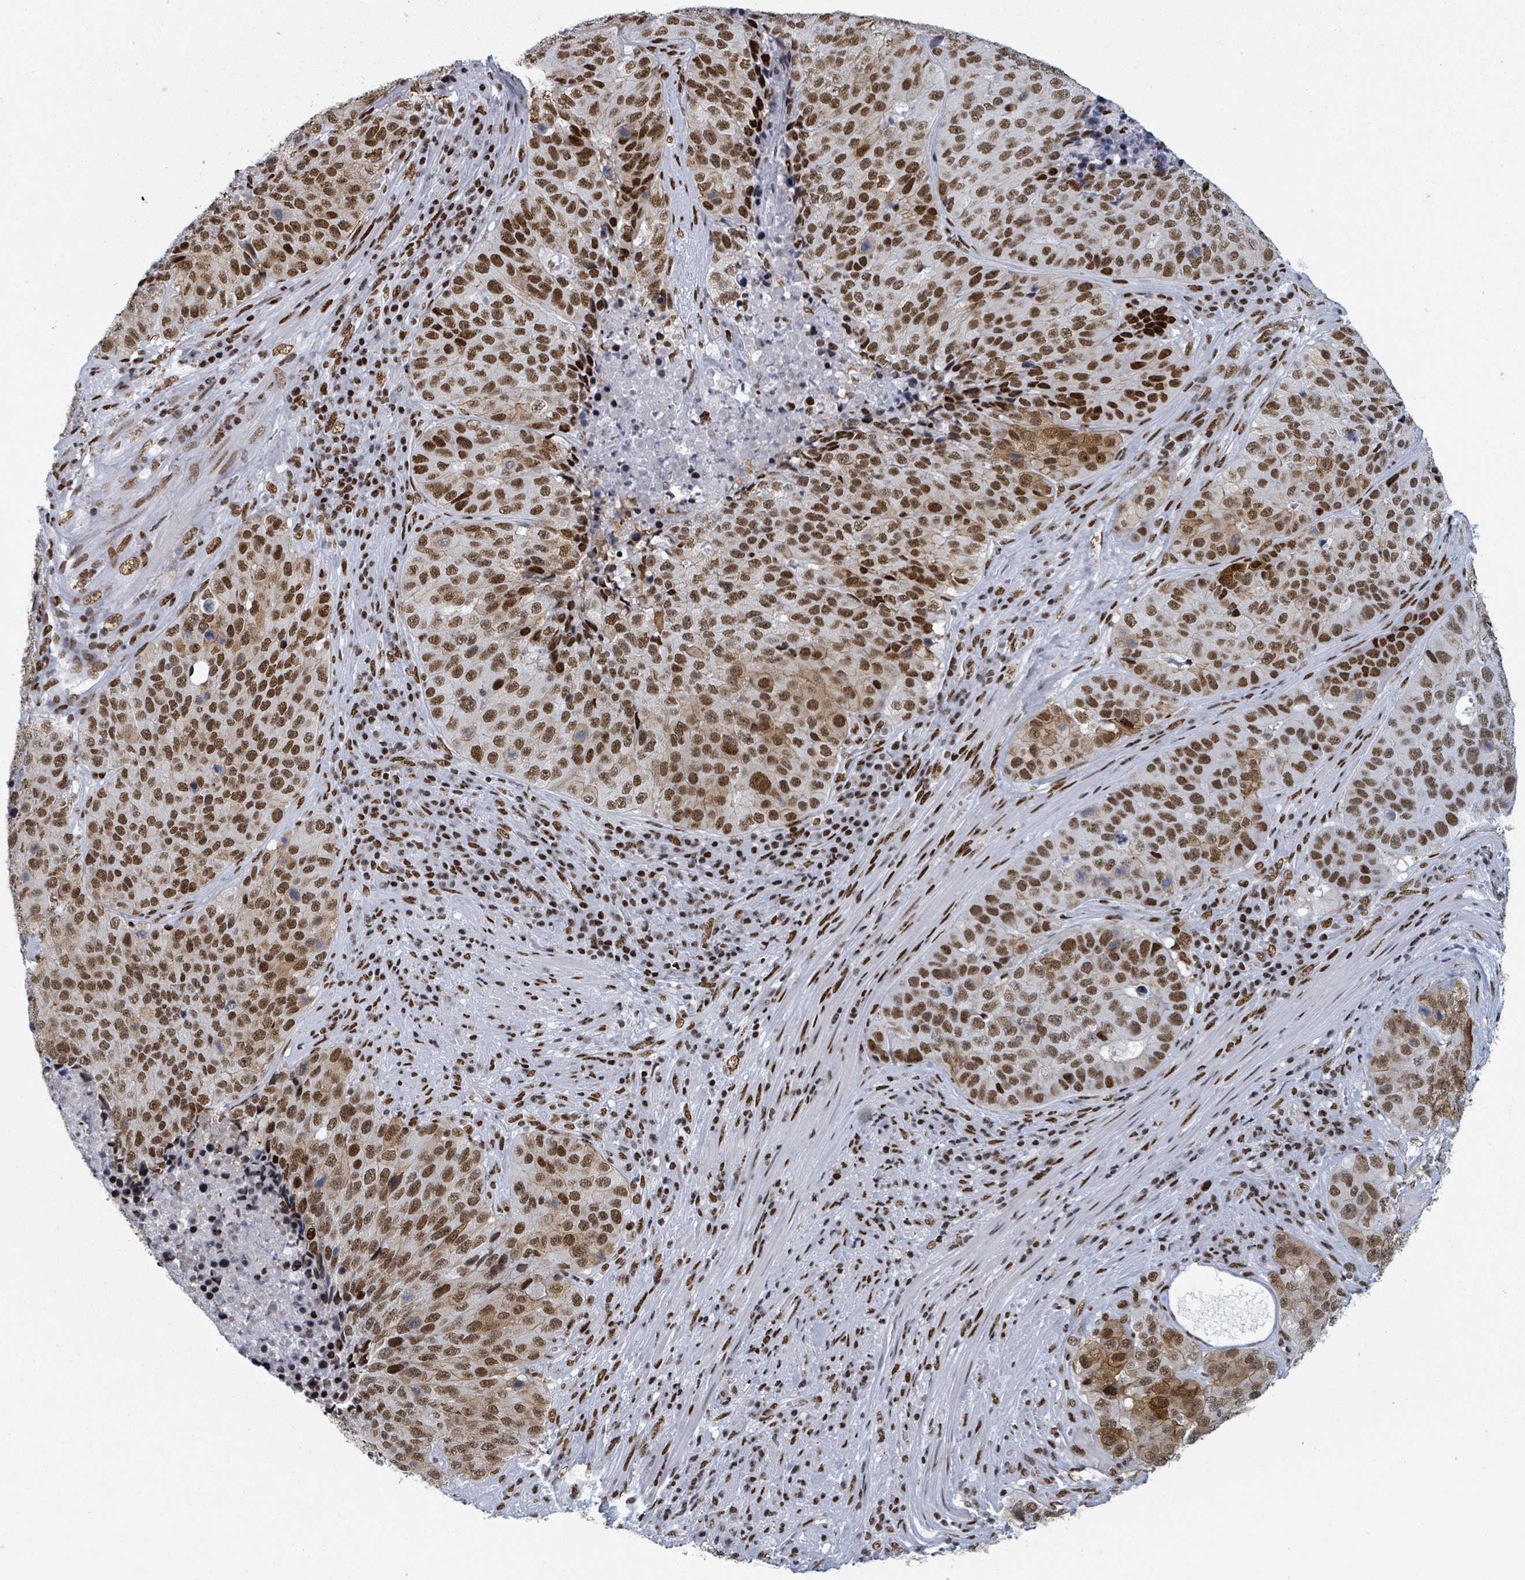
{"staining": {"intensity": "strong", "quantity": ">75%", "location": "nuclear"}, "tissue": "stomach cancer", "cell_type": "Tumor cells", "image_type": "cancer", "snomed": [{"axis": "morphology", "description": "Adenocarcinoma, NOS"}, {"axis": "topography", "description": "Stomach"}], "caption": "A high-resolution photomicrograph shows immunohistochemistry staining of stomach cancer (adenocarcinoma), which demonstrates strong nuclear expression in about >75% of tumor cells. The staining is performed using DAB brown chromogen to label protein expression. The nuclei are counter-stained blue using hematoxylin.", "gene": "DHX16", "patient": {"sex": "male", "age": 71}}